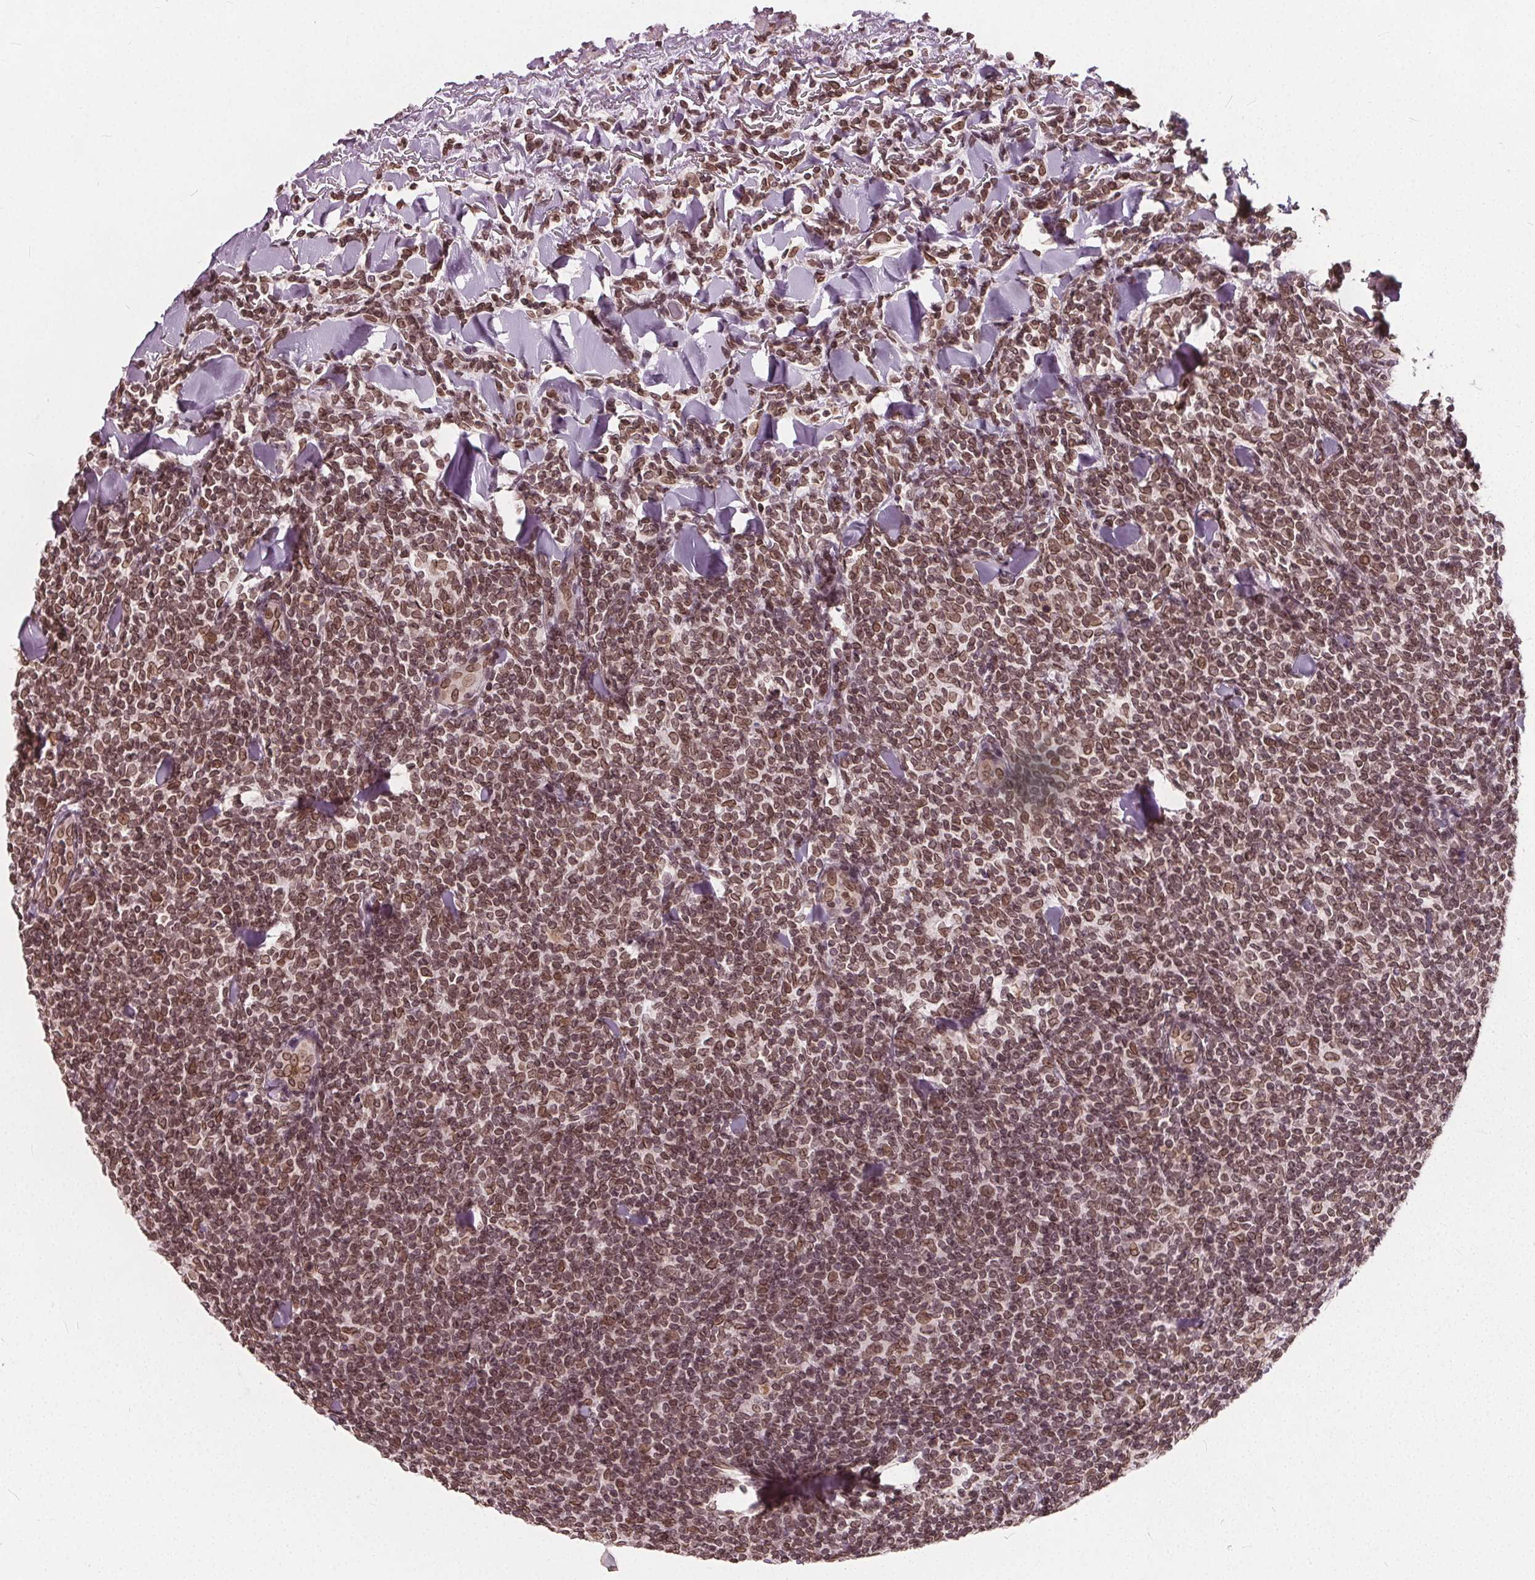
{"staining": {"intensity": "moderate", "quantity": ">75%", "location": "nuclear"}, "tissue": "lymphoma", "cell_type": "Tumor cells", "image_type": "cancer", "snomed": [{"axis": "morphology", "description": "Malignant lymphoma, non-Hodgkin's type, Low grade"}, {"axis": "topography", "description": "Lymph node"}], "caption": "Immunohistochemical staining of lymphoma shows medium levels of moderate nuclear protein expression in about >75% of tumor cells.", "gene": "TTC39C", "patient": {"sex": "female", "age": 56}}